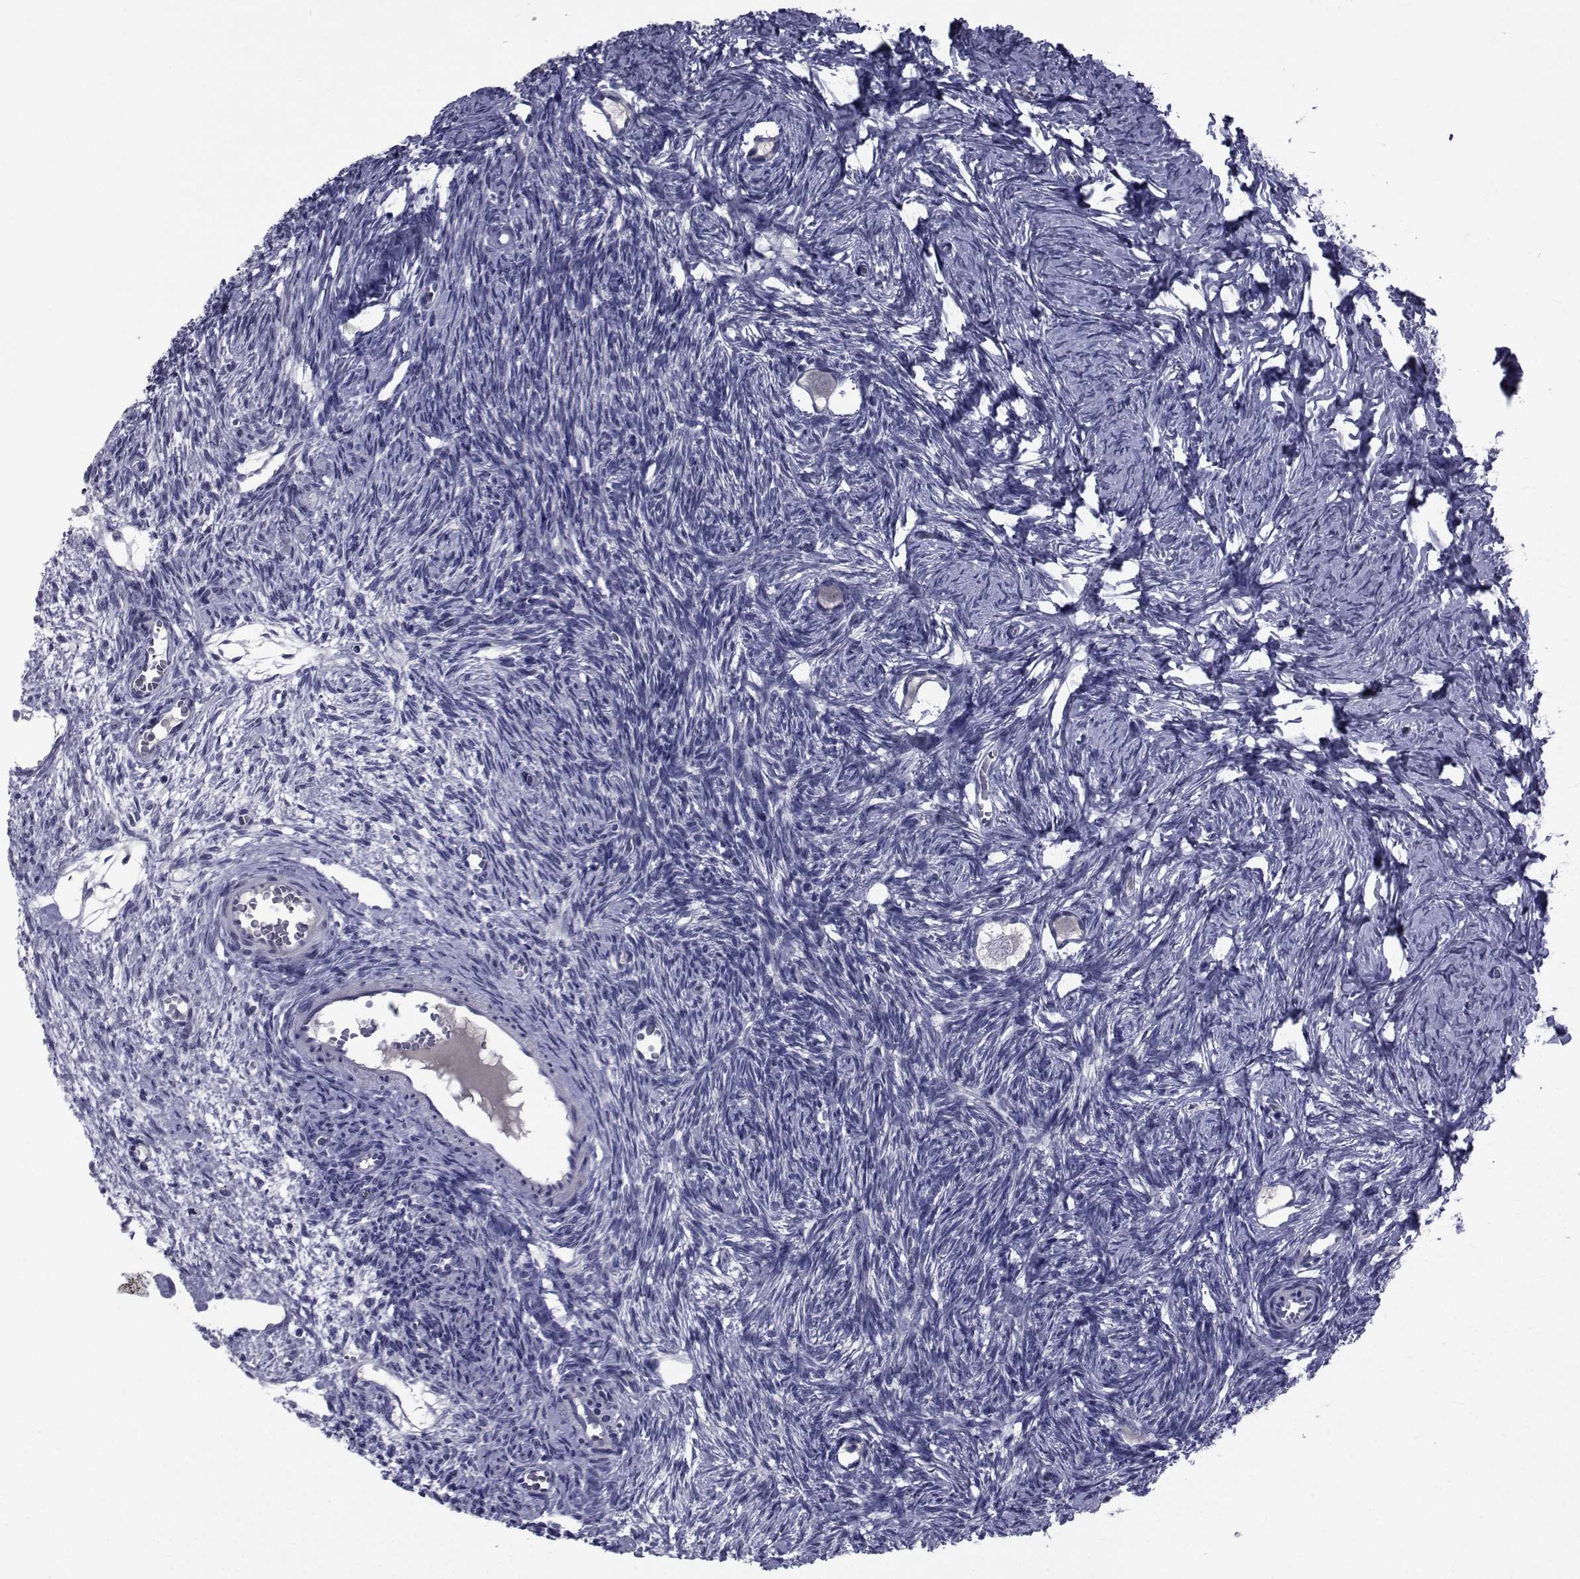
{"staining": {"intensity": "negative", "quantity": "none", "location": "none"}, "tissue": "ovary", "cell_type": "Follicle cells", "image_type": "normal", "snomed": [{"axis": "morphology", "description": "Normal tissue, NOS"}, {"axis": "topography", "description": "Ovary"}], "caption": "High power microscopy histopathology image of an IHC image of unremarkable ovary, revealing no significant positivity in follicle cells.", "gene": "SEMA5B", "patient": {"sex": "female", "age": 27}}